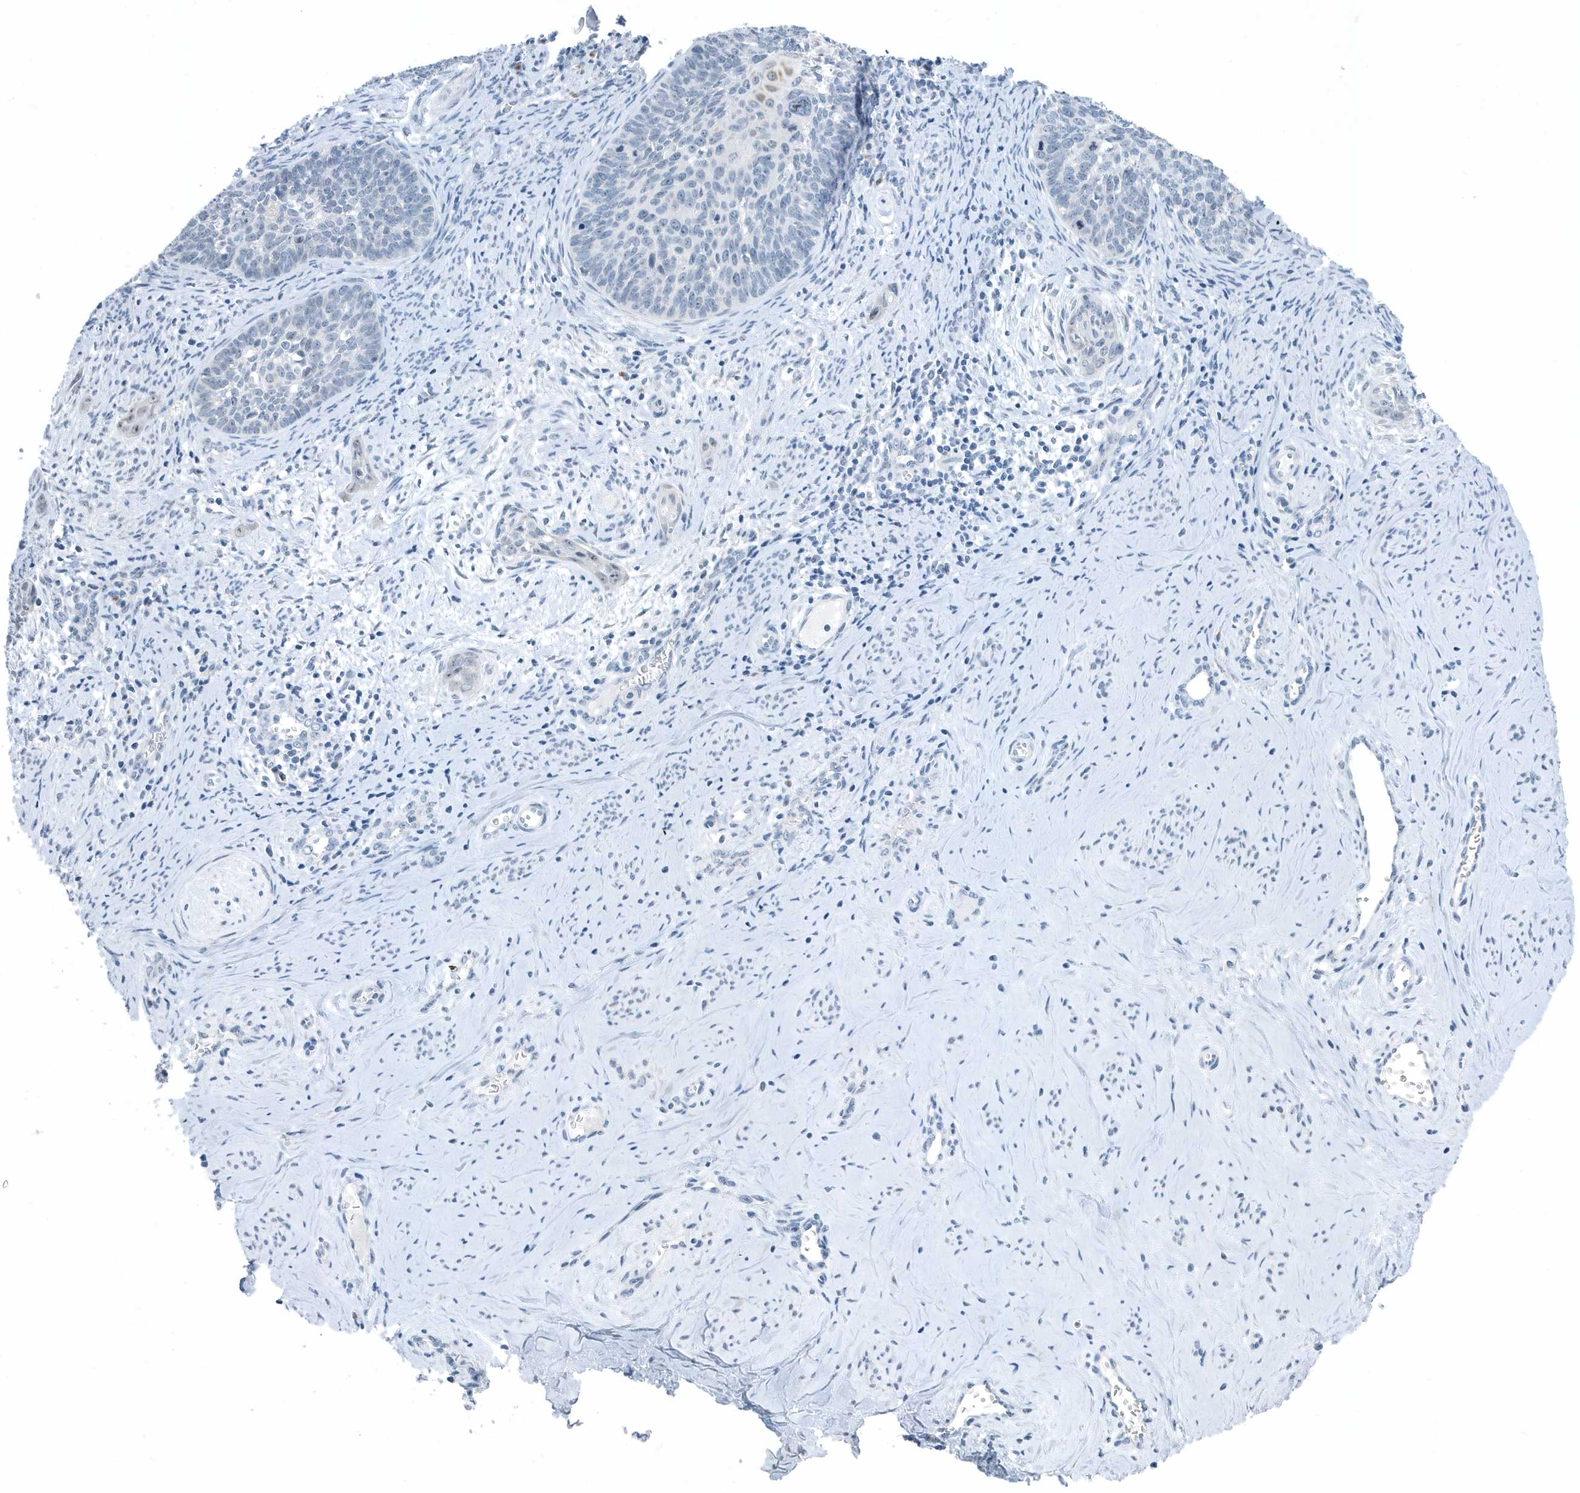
{"staining": {"intensity": "negative", "quantity": "none", "location": "none"}, "tissue": "cervical cancer", "cell_type": "Tumor cells", "image_type": "cancer", "snomed": [{"axis": "morphology", "description": "Squamous cell carcinoma, NOS"}, {"axis": "topography", "description": "Cervix"}], "caption": "Immunohistochemical staining of cervical cancer (squamous cell carcinoma) shows no significant staining in tumor cells.", "gene": "RPF2", "patient": {"sex": "female", "age": 33}}